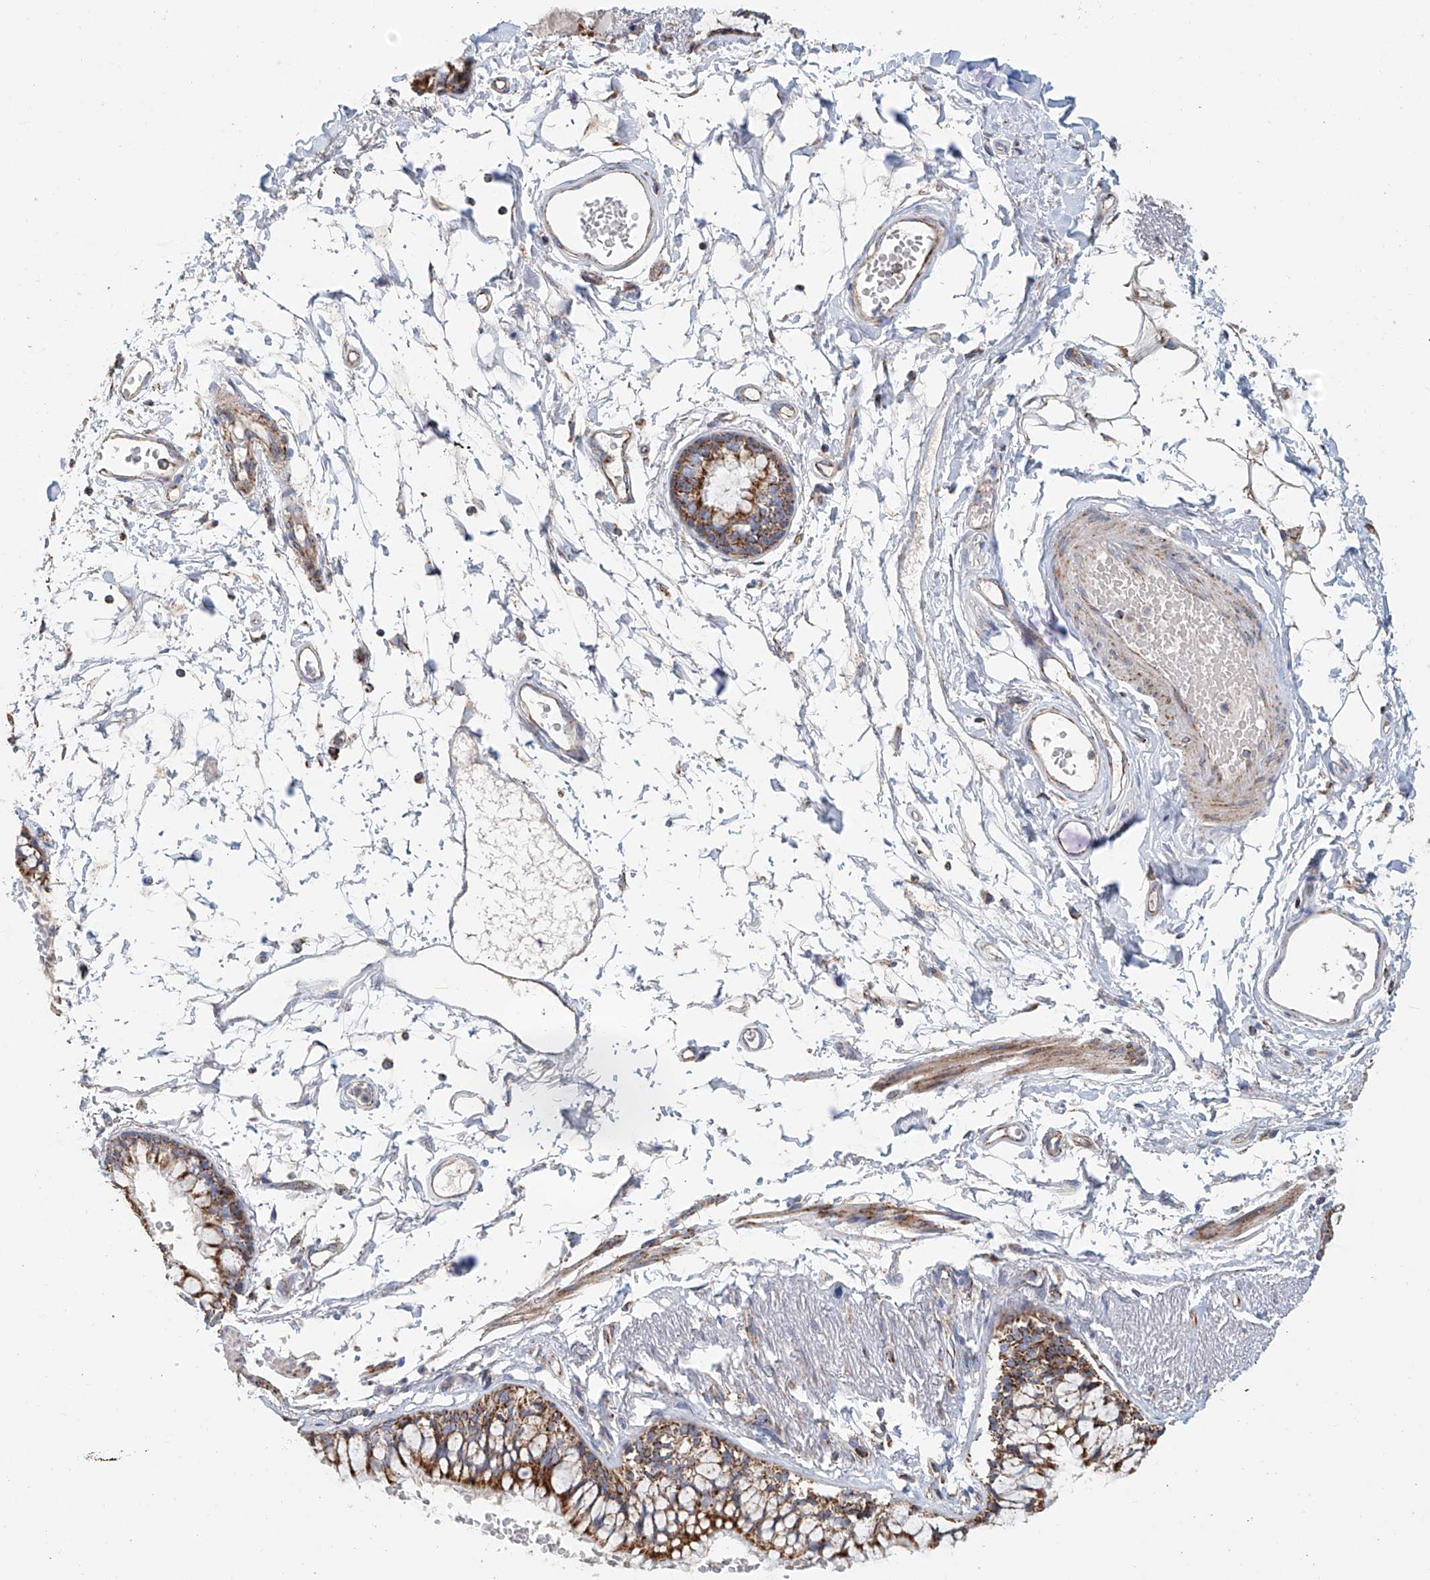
{"staining": {"intensity": "strong", "quantity": ">75%", "location": "cytoplasmic/membranous"}, "tissue": "bronchus", "cell_type": "Respiratory epithelial cells", "image_type": "normal", "snomed": [{"axis": "morphology", "description": "Normal tissue, NOS"}, {"axis": "topography", "description": "Cartilage tissue"}, {"axis": "topography", "description": "Bronchus"}], "caption": "Brown immunohistochemical staining in normal human bronchus shows strong cytoplasmic/membranous expression in approximately >75% of respiratory epithelial cells.", "gene": "MCL1", "patient": {"sex": "female", "age": 73}}